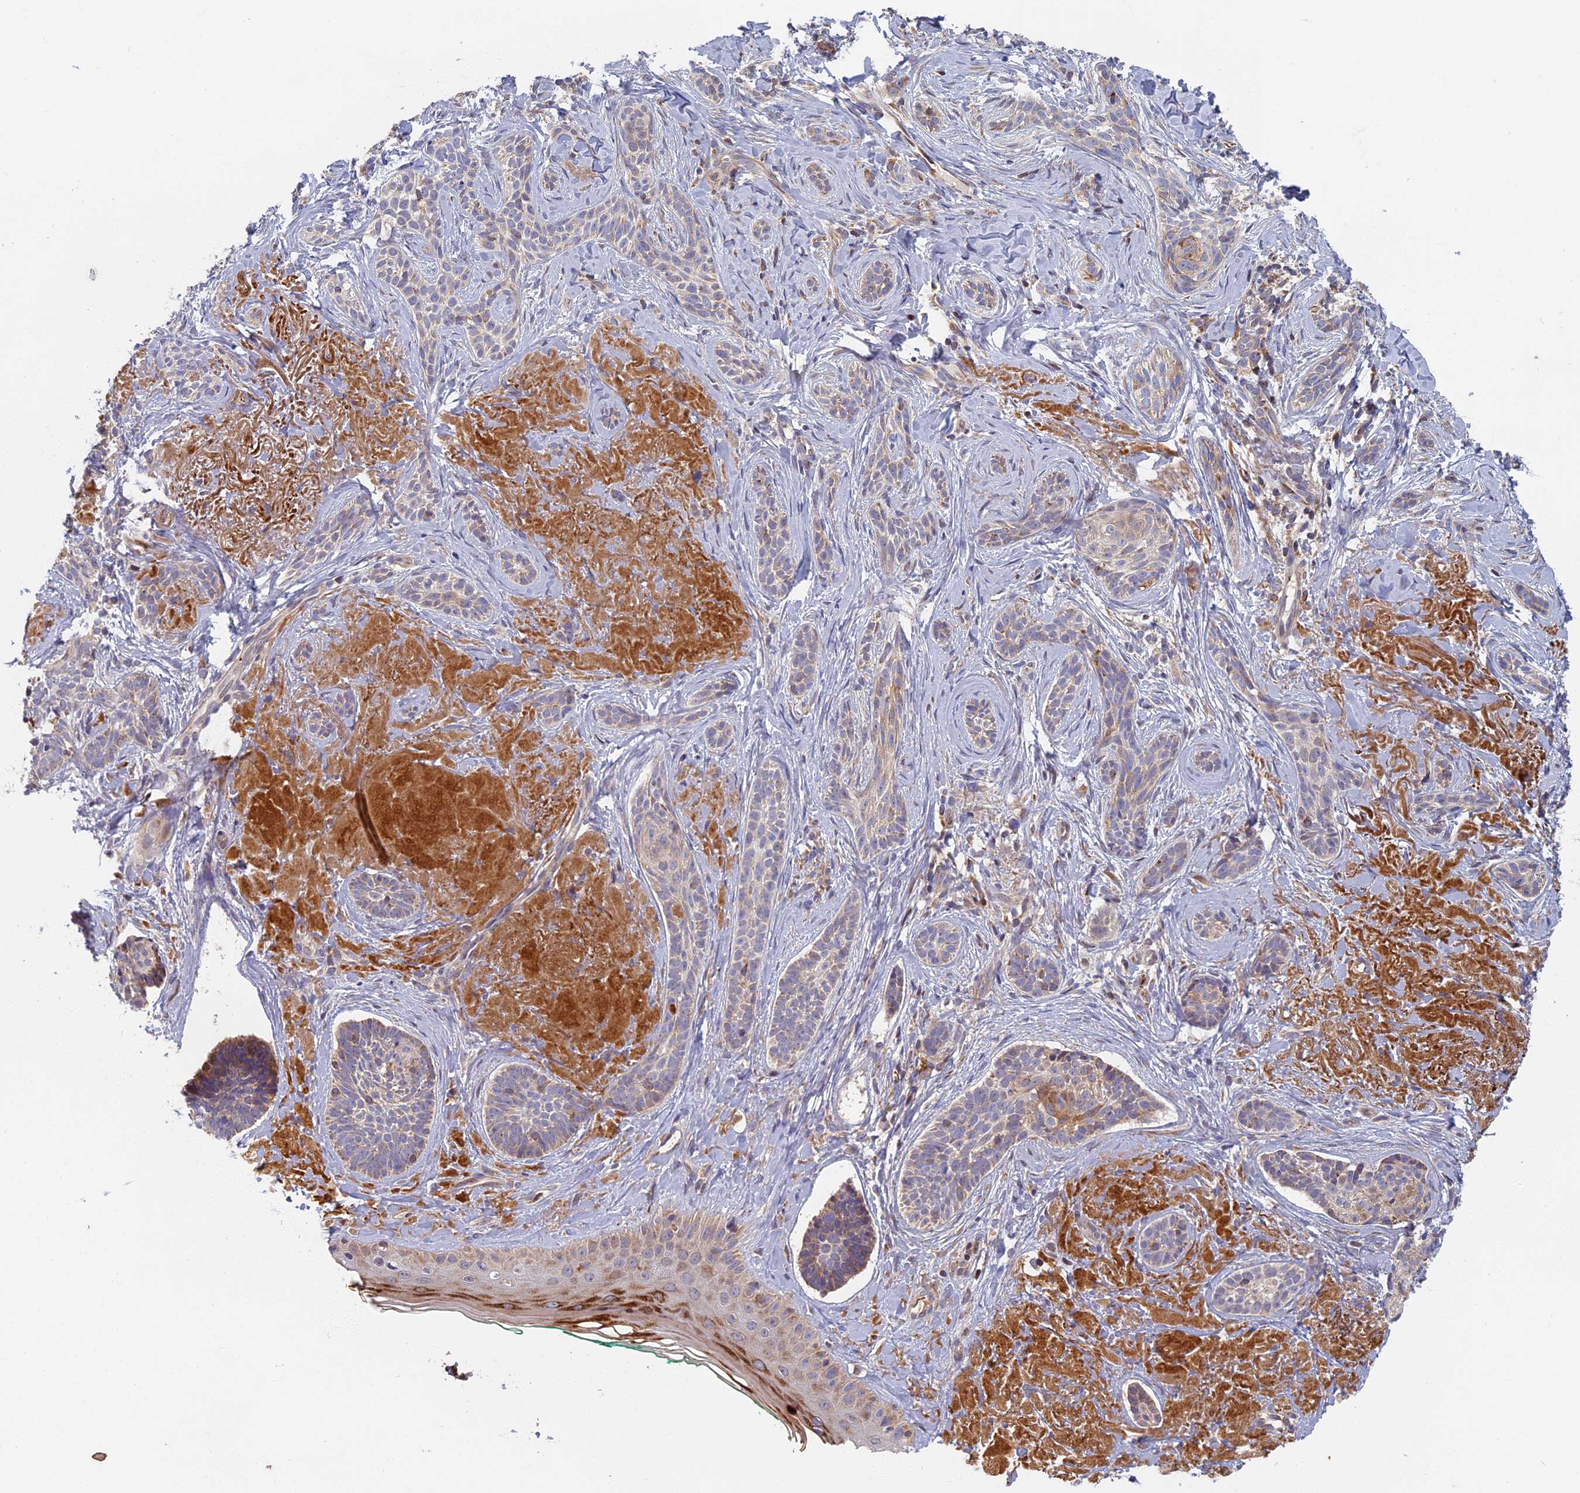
{"staining": {"intensity": "weak", "quantity": "<25%", "location": "cytoplasmic/membranous"}, "tissue": "skin cancer", "cell_type": "Tumor cells", "image_type": "cancer", "snomed": [{"axis": "morphology", "description": "Basal cell carcinoma"}, {"axis": "topography", "description": "Skin"}], "caption": "Immunohistochemistry (IHC) of human skin cancer reveals no positivity in tumor cells.", "gene": "EDAR", "patient": {"sex": "male", "age": 71}}